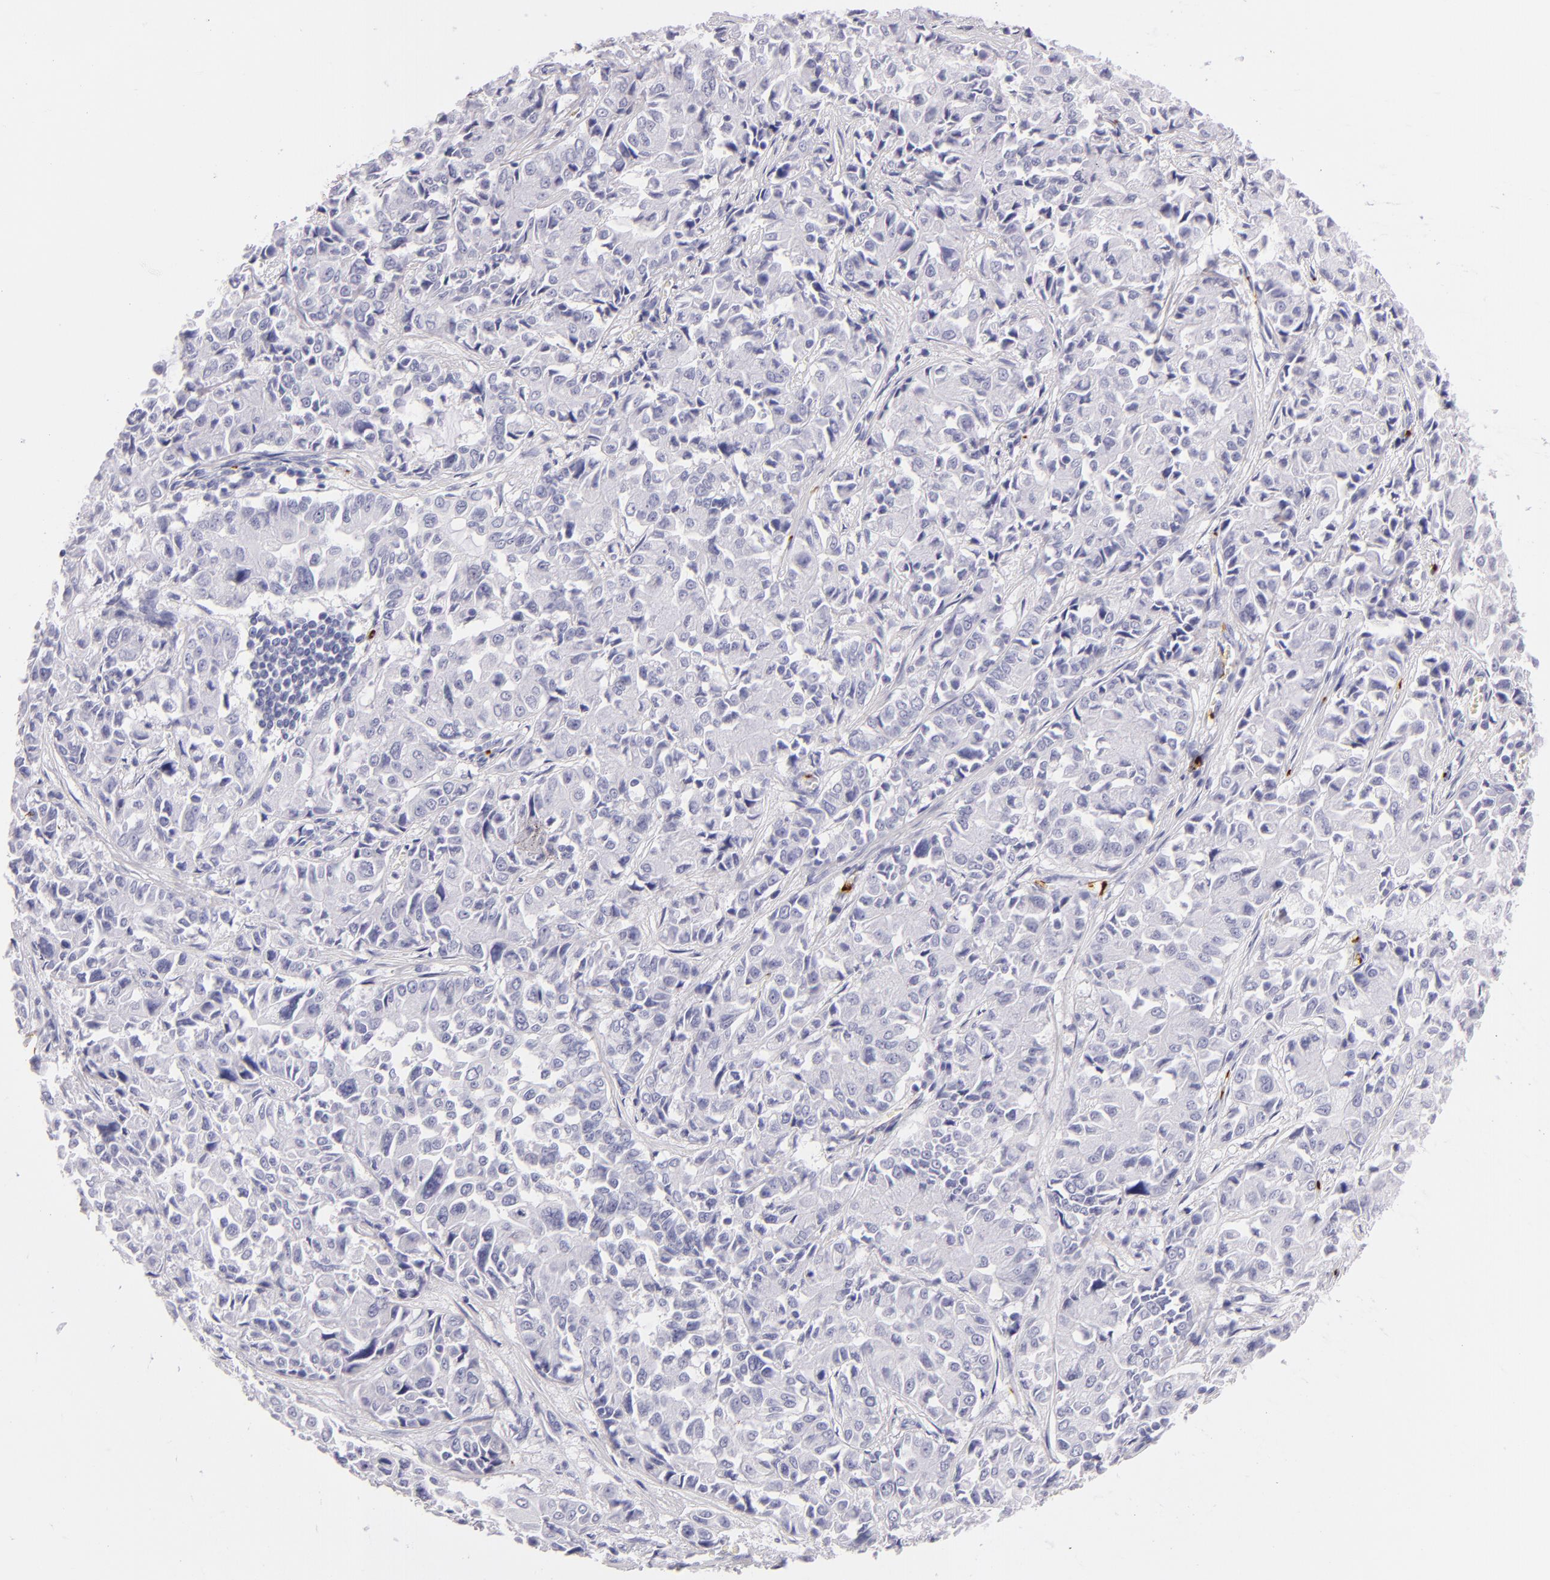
{"staining": {"intensity": "negative", "quantity": "none", "location": "none"}, "tissue": "pancreatic cancer", "cell_type": "Tumor cells", "image_type": "cancer", "snomed": [{"axis": "morphology", "description": "Adenocarcinoma, NOS"}, {"axis": "topography", "description": "Pancreas"}], "caption": "DAB immunohistochemical staining of human pancreatic adenocarcinoma reveals no significant expression in tumor cells.", "gene": "GP1BA", "patient": {"sex": "female", "age": 52}}